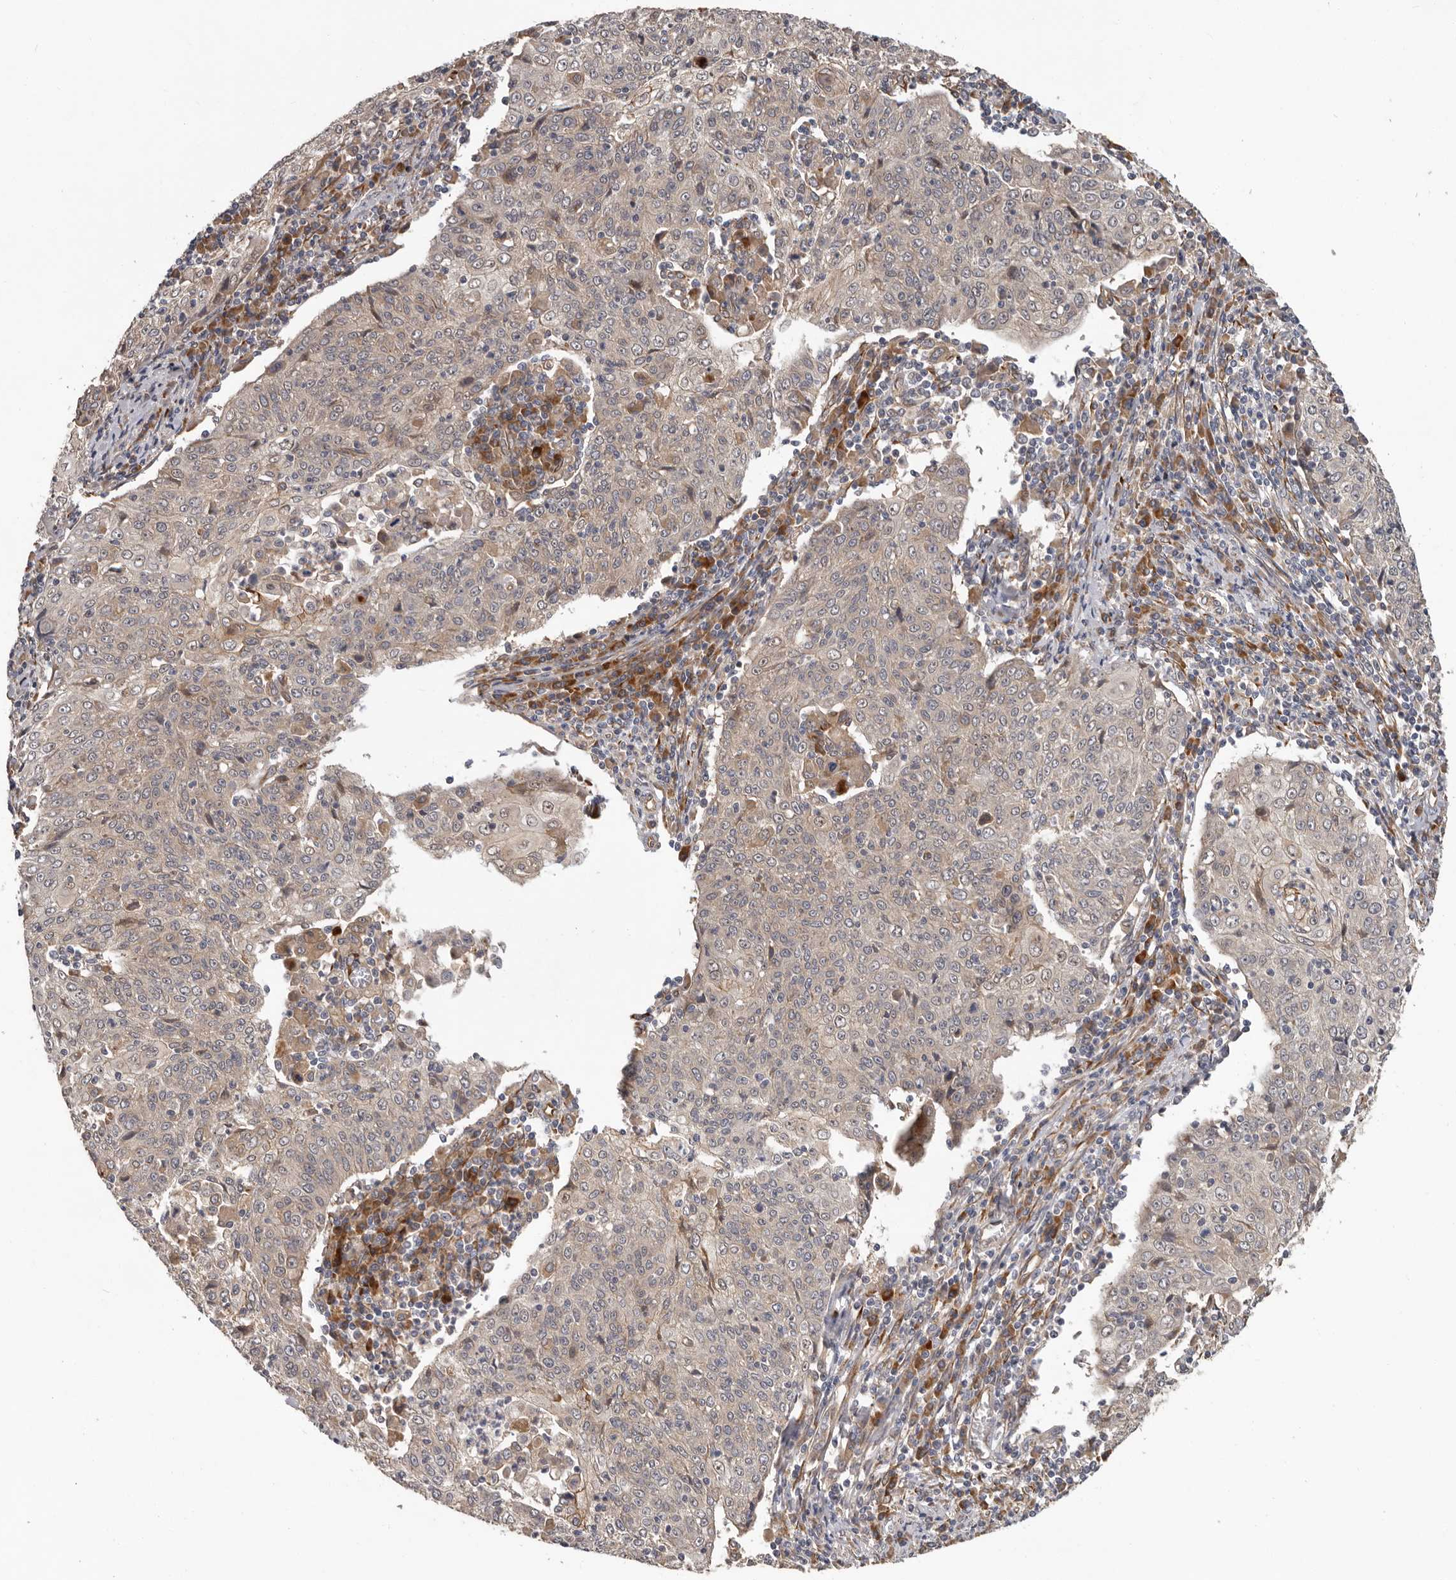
{"staining": {"intensity": "weak", "quantity": "<25%", "location": "cytoplasmic/membranous"}, "tissue": "cervical cancer", "cell_type": "Tumor cells", "image_type": "cancer", "snomed": [{"axis": "morphology", "description": "Squamous cell carcinoma, NOS"}, {"axis": "topography", "description": "Cervix"}], "caption": "This histopathology image is of cervical squamous cell carcinoma stained with immunohistochemistry to label a protein in brown with the nuclei are counter-stained blue. There is no staining in tumor cells.", "gene": "MTF1", "patient": {"sex": "female", "age": 48}}